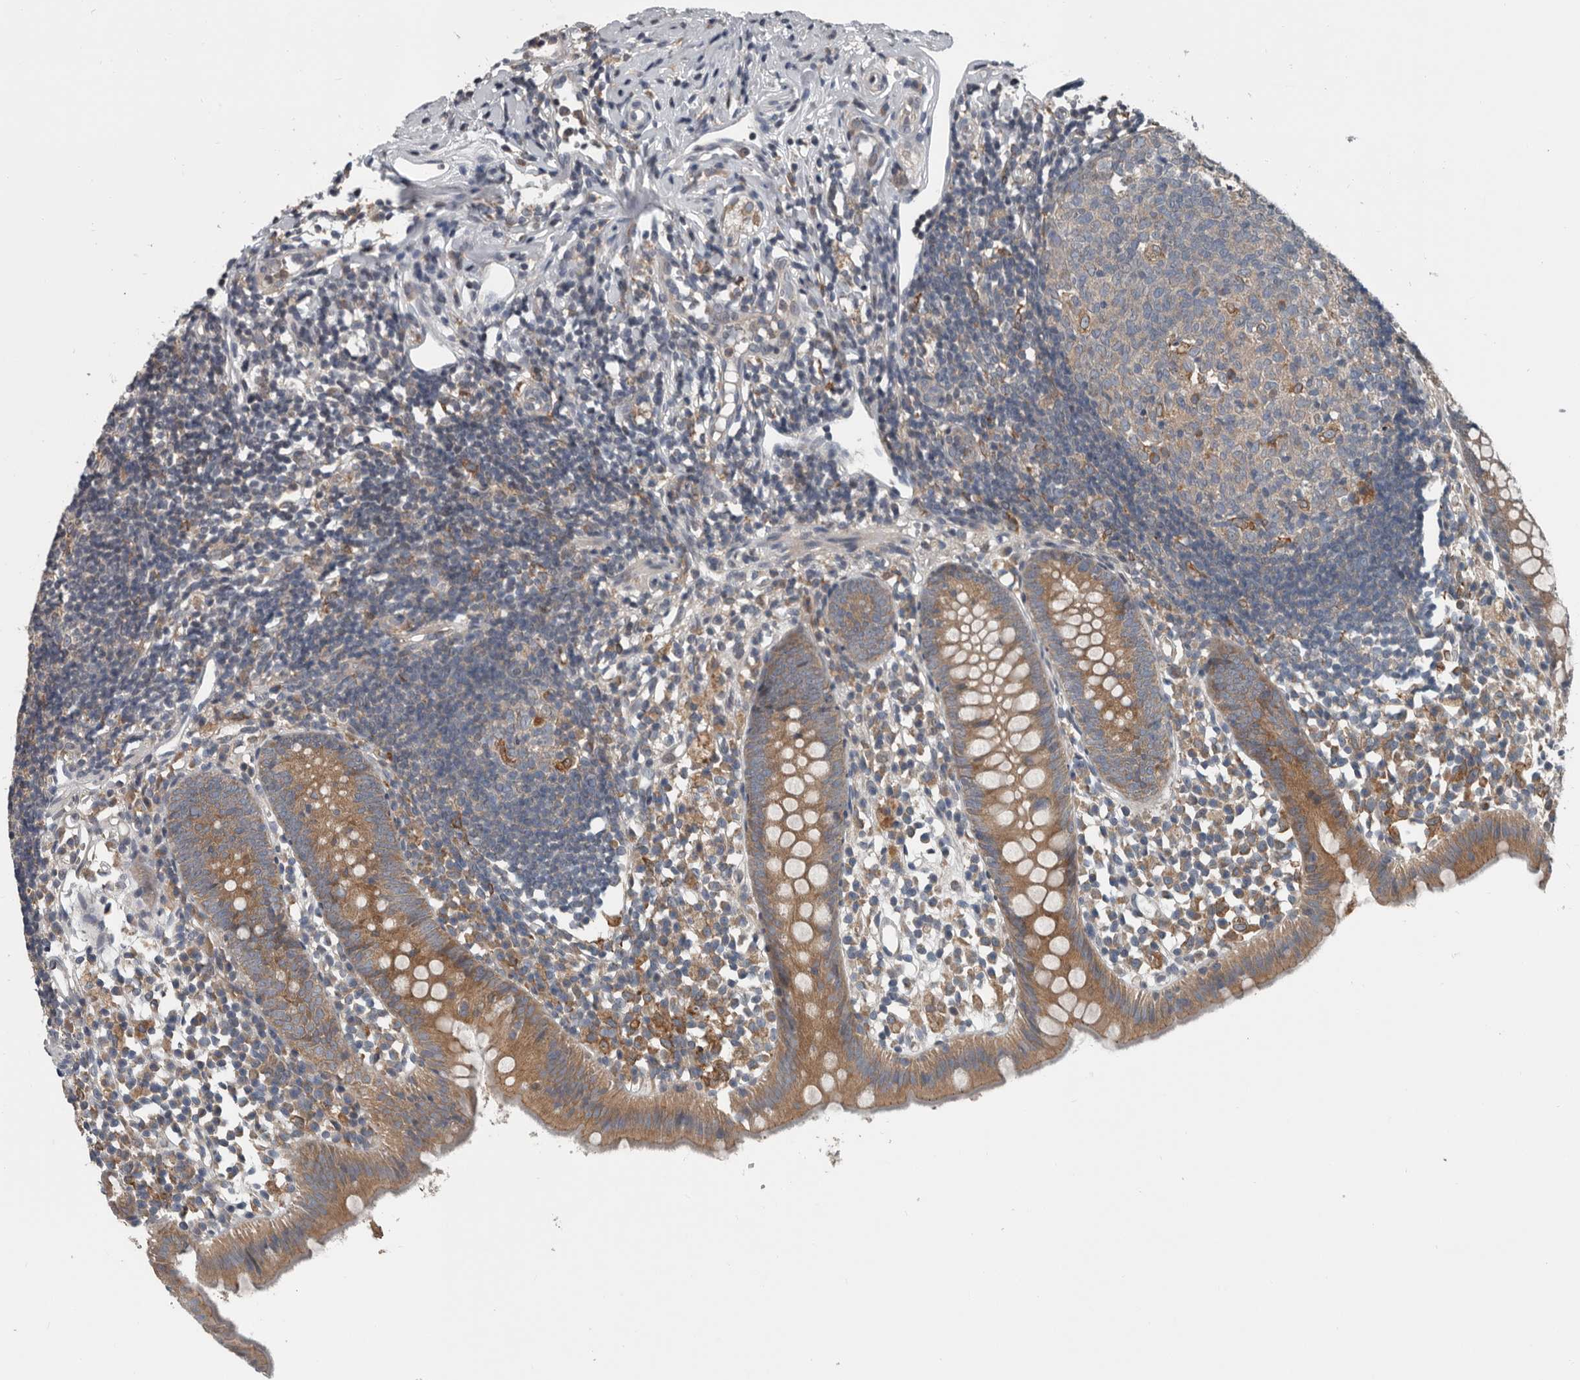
{"staining": {"intensity": "moderate", "quantity": ">75%", "location": "cytoplasmic/membranous"}, "tissue": "appendix", "cell_type": "Glandular cells", "image_type": "normal", "snomed": [{"axis": "morphology", "description": "Normal tissue, NOS"}, {"axis": "topography", "description": "Appendix"}], "caption": "About >75% of glandular cells in benign appendix show moderate cytoplasmic/membranous protein expression as visualized by brown immunohistochemical staining.", "gene": "TMEM199", "patient": {"sex": "female", "age": 20}}